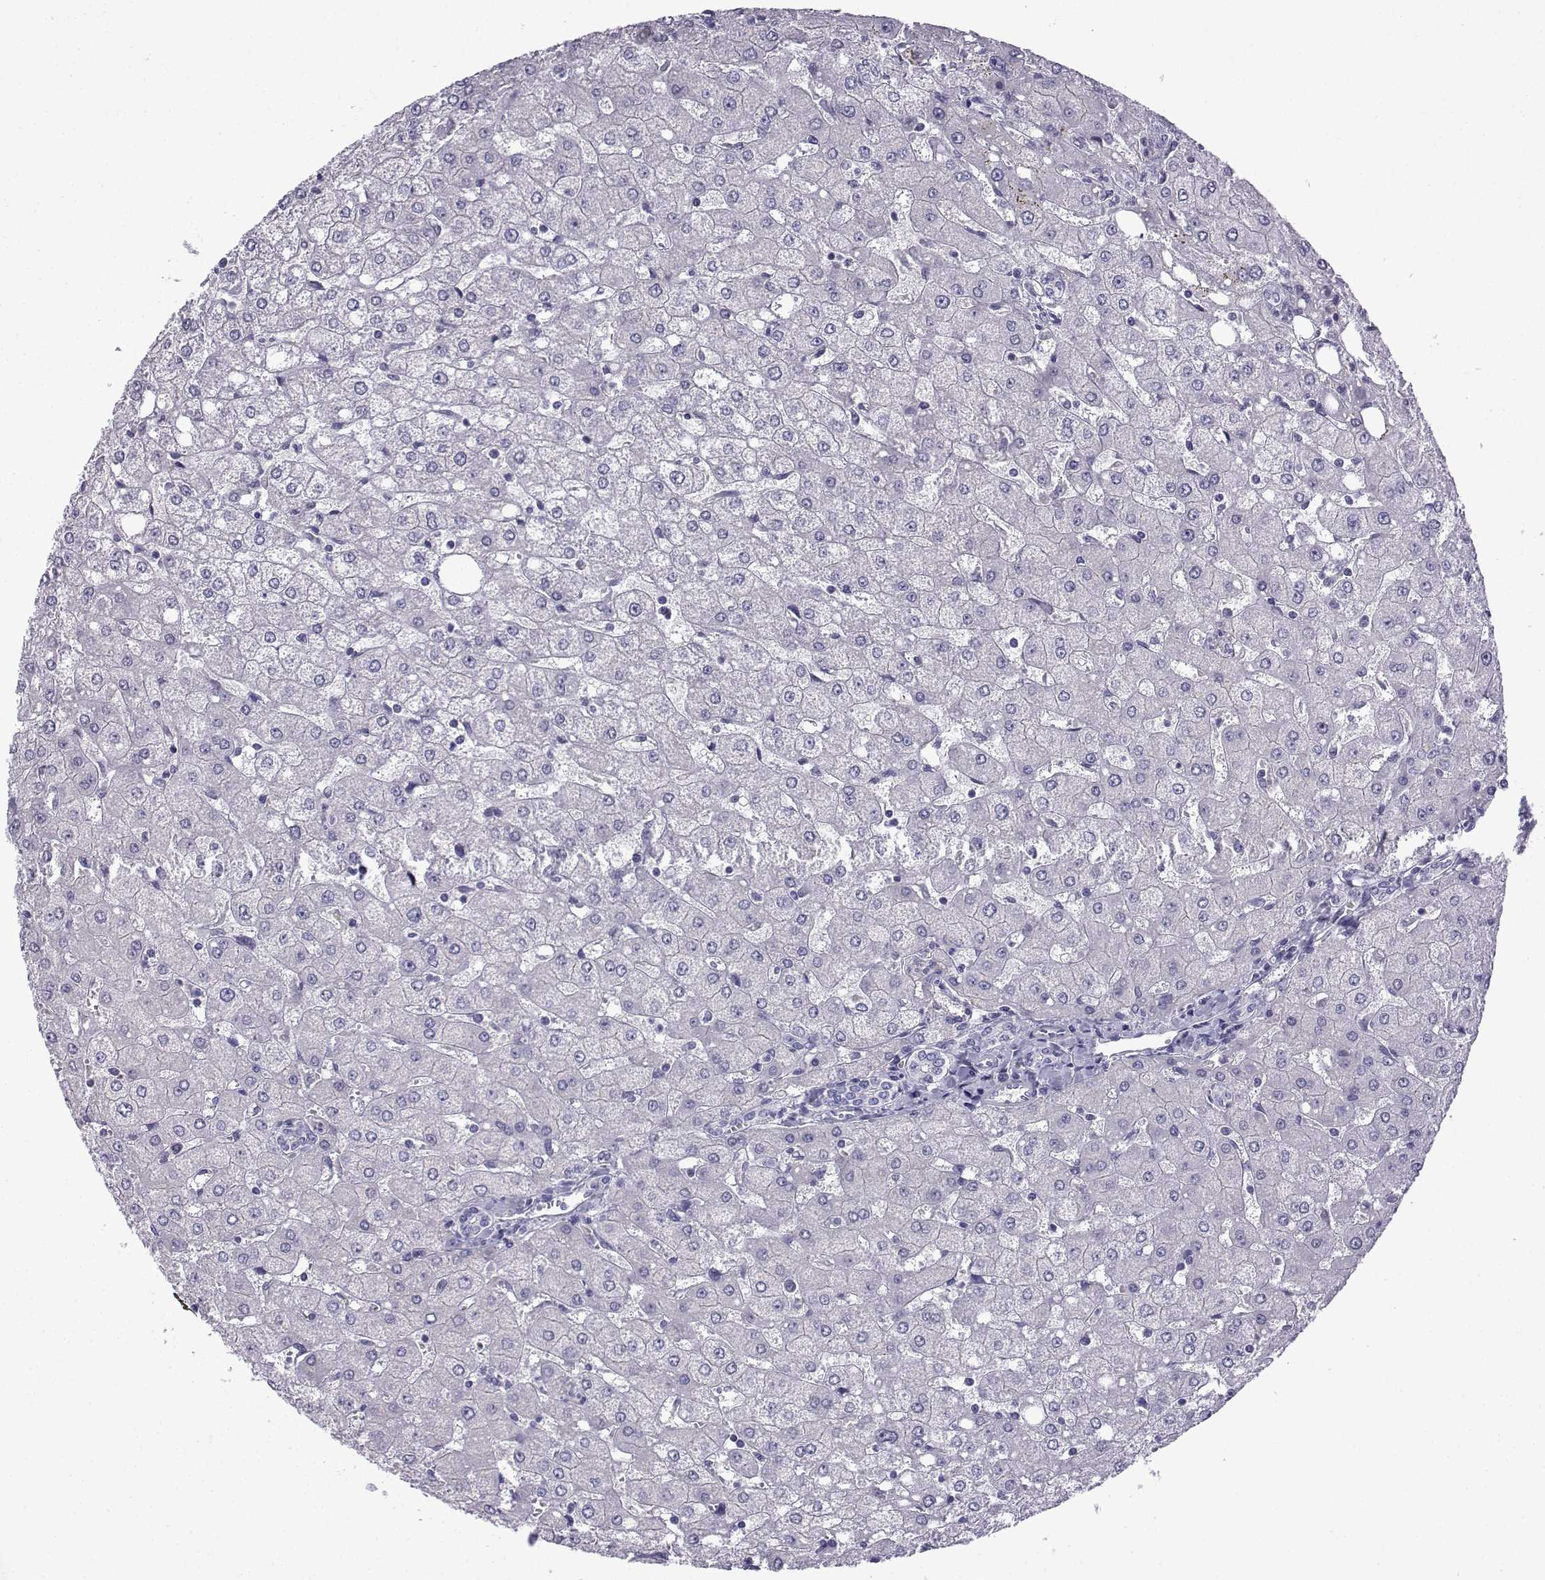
{"staining": {"intensity": "negative", "quantity": "none", "location": "none"}, "tissue": "liver", "cell_type": "Cholangiocytes", "image_type": "normal", "snomed": [{"axis": "morphology", "description": "Normal tissue, NOS"}, {"axis": "topography", "description": "Liver"}], "caption": "This is an immunohistochemistry image of unremarkable liver. There is no staining in cholangiocytes.", "gene": "SPACA7", "patient": {"sex": "female", "age": 53}}